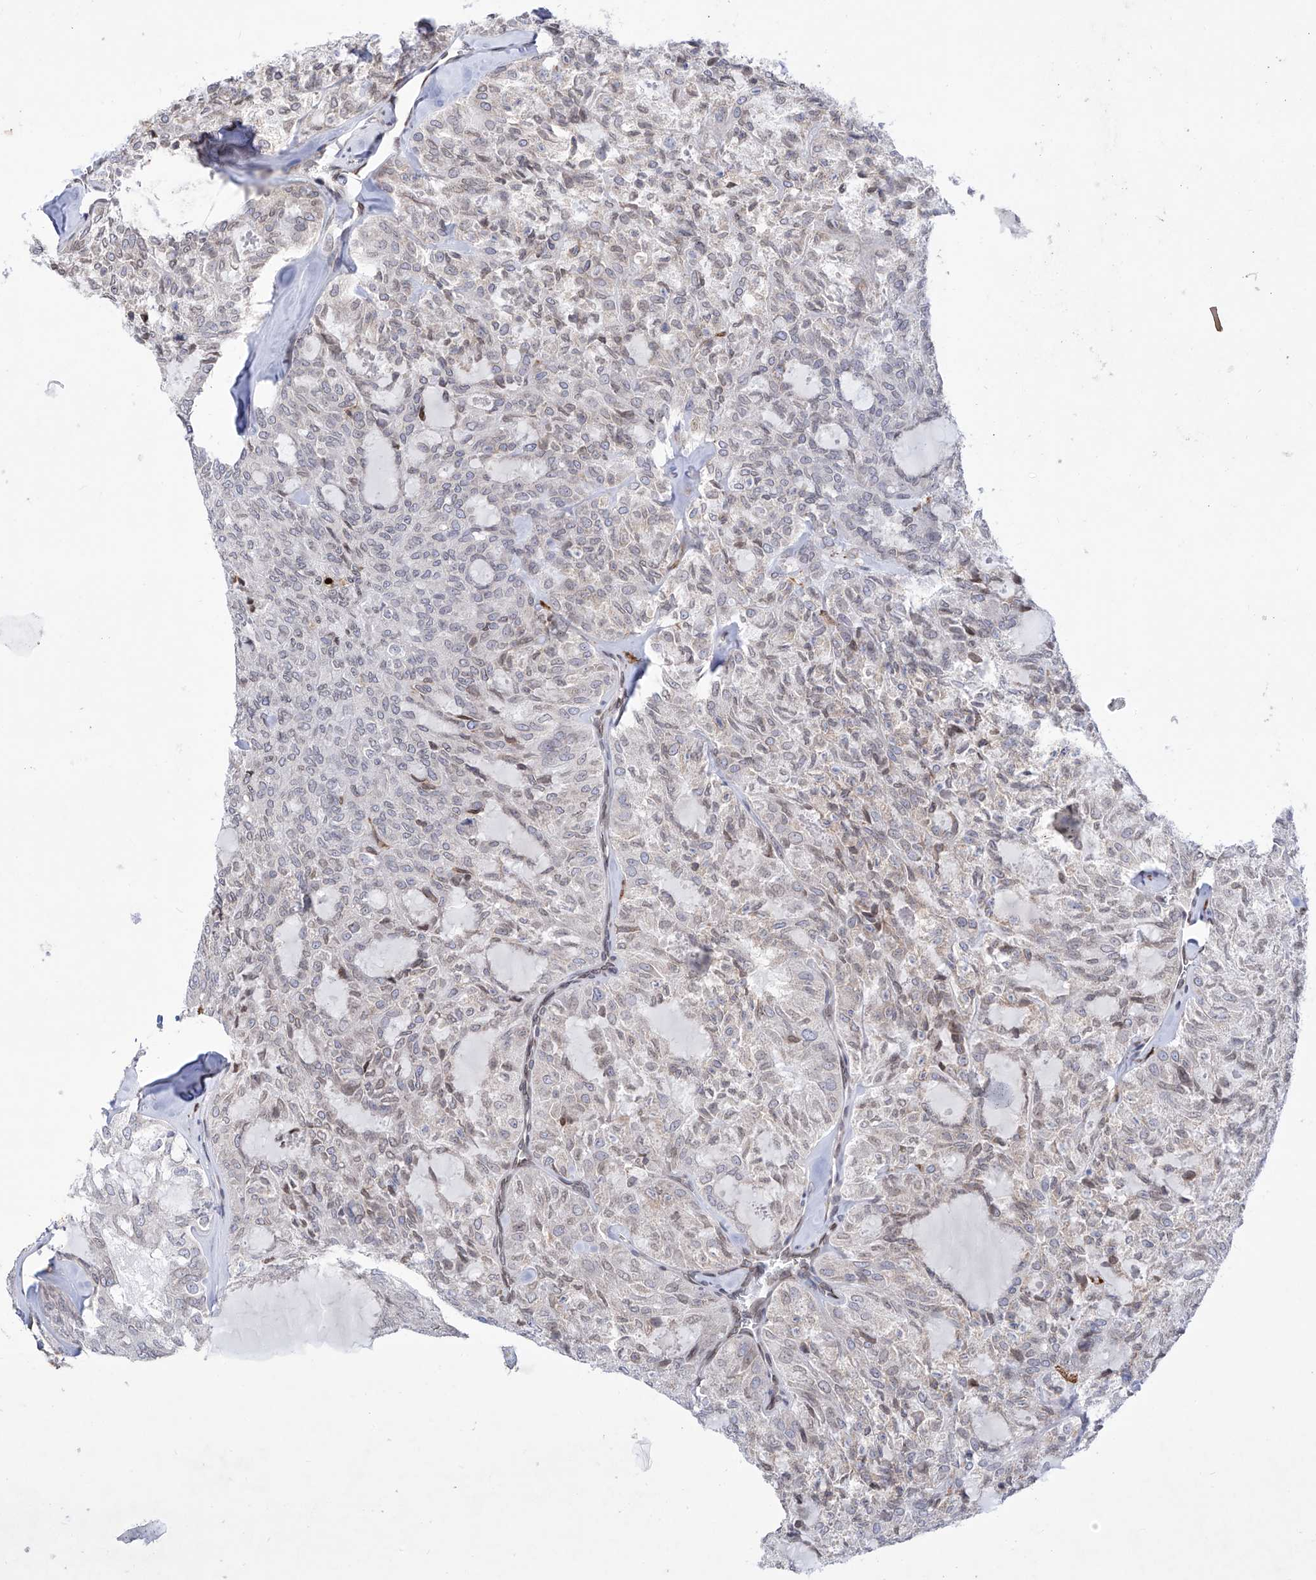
{"staining": {"intensity": "weak", "quantity": "<25%", "location": "nuclear"}, "tissue": "thyroid cancer", "cell_type": "Tumor cells", "image_type": "cancer", "snomed": [{"axis": "morphology", "description": "Follicular adenoma carcinoma, NOS"}, {"axis": "topography", "description": "Thyroid gland"}], "caption": "Immunohistochemistry micrograph of human thyroid cancer stained for a protein (brown), which reveals no staining in tumor cells. Nuclei are stained in blue.", "gene": "LCLAT1", "patient": {"sex": "male", "age": 75}}